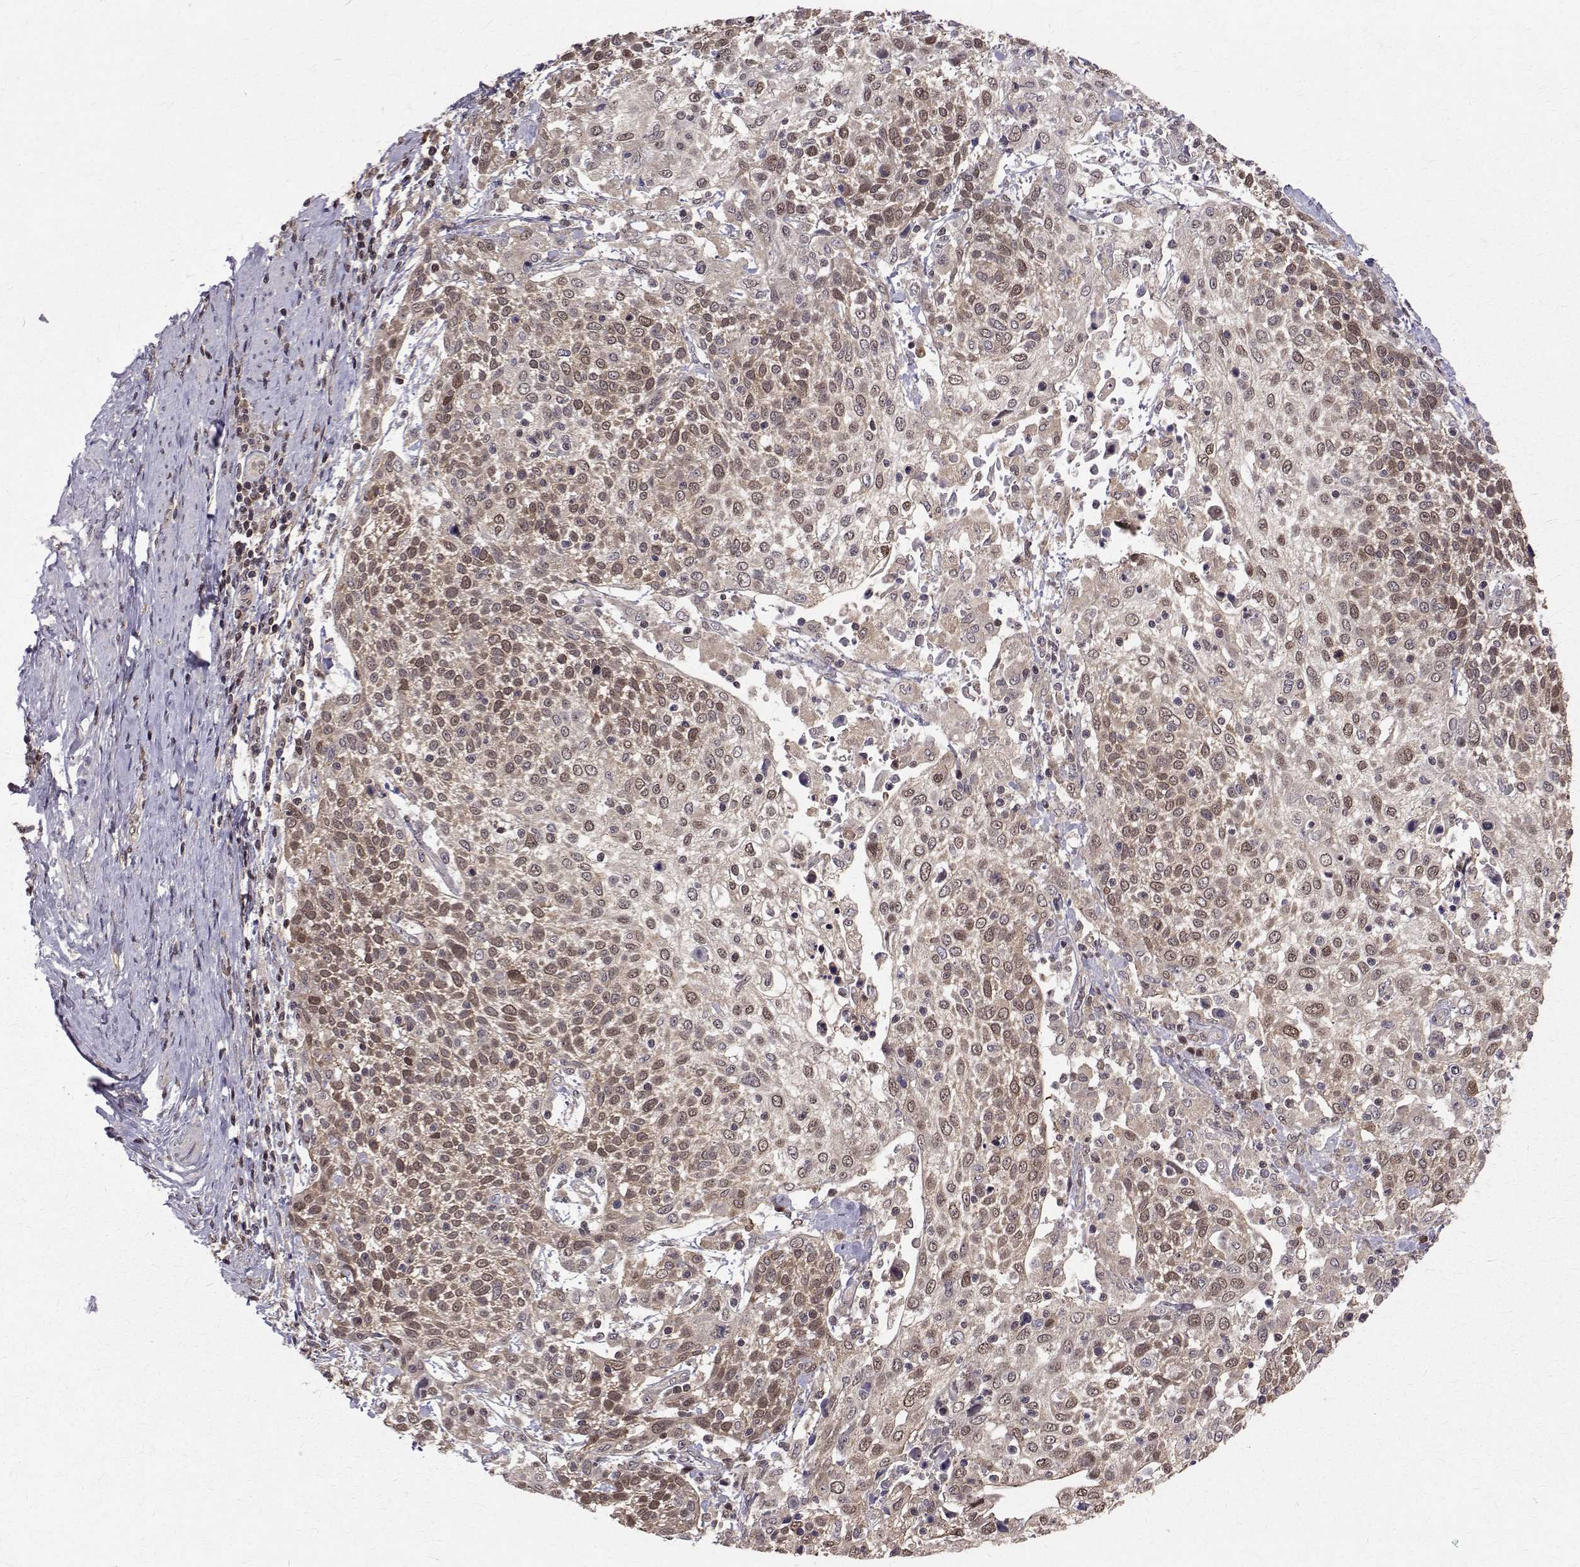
{"staining": {"intensity": "weak", "quantity": ">75%", "location": "cytoplasmic/membranous,nuclear"}, "tissue": "cervical cancer", "cell_type": "Tumor cells", "image_type": "cancer", "snomed": [{"axis": "morphology", "description": "Squamous cell carcinoma, NOS"}, {"axis": "topography", "description": "Cervix"}], "caption": "Tumor cells reveal low levels of weak cytoplasmic/membranous and nuclear staining in approximately >75% of cells in cervical cancer.", "gene": "NIF3L1", "patient": {"sex": "female", "age": 61}}